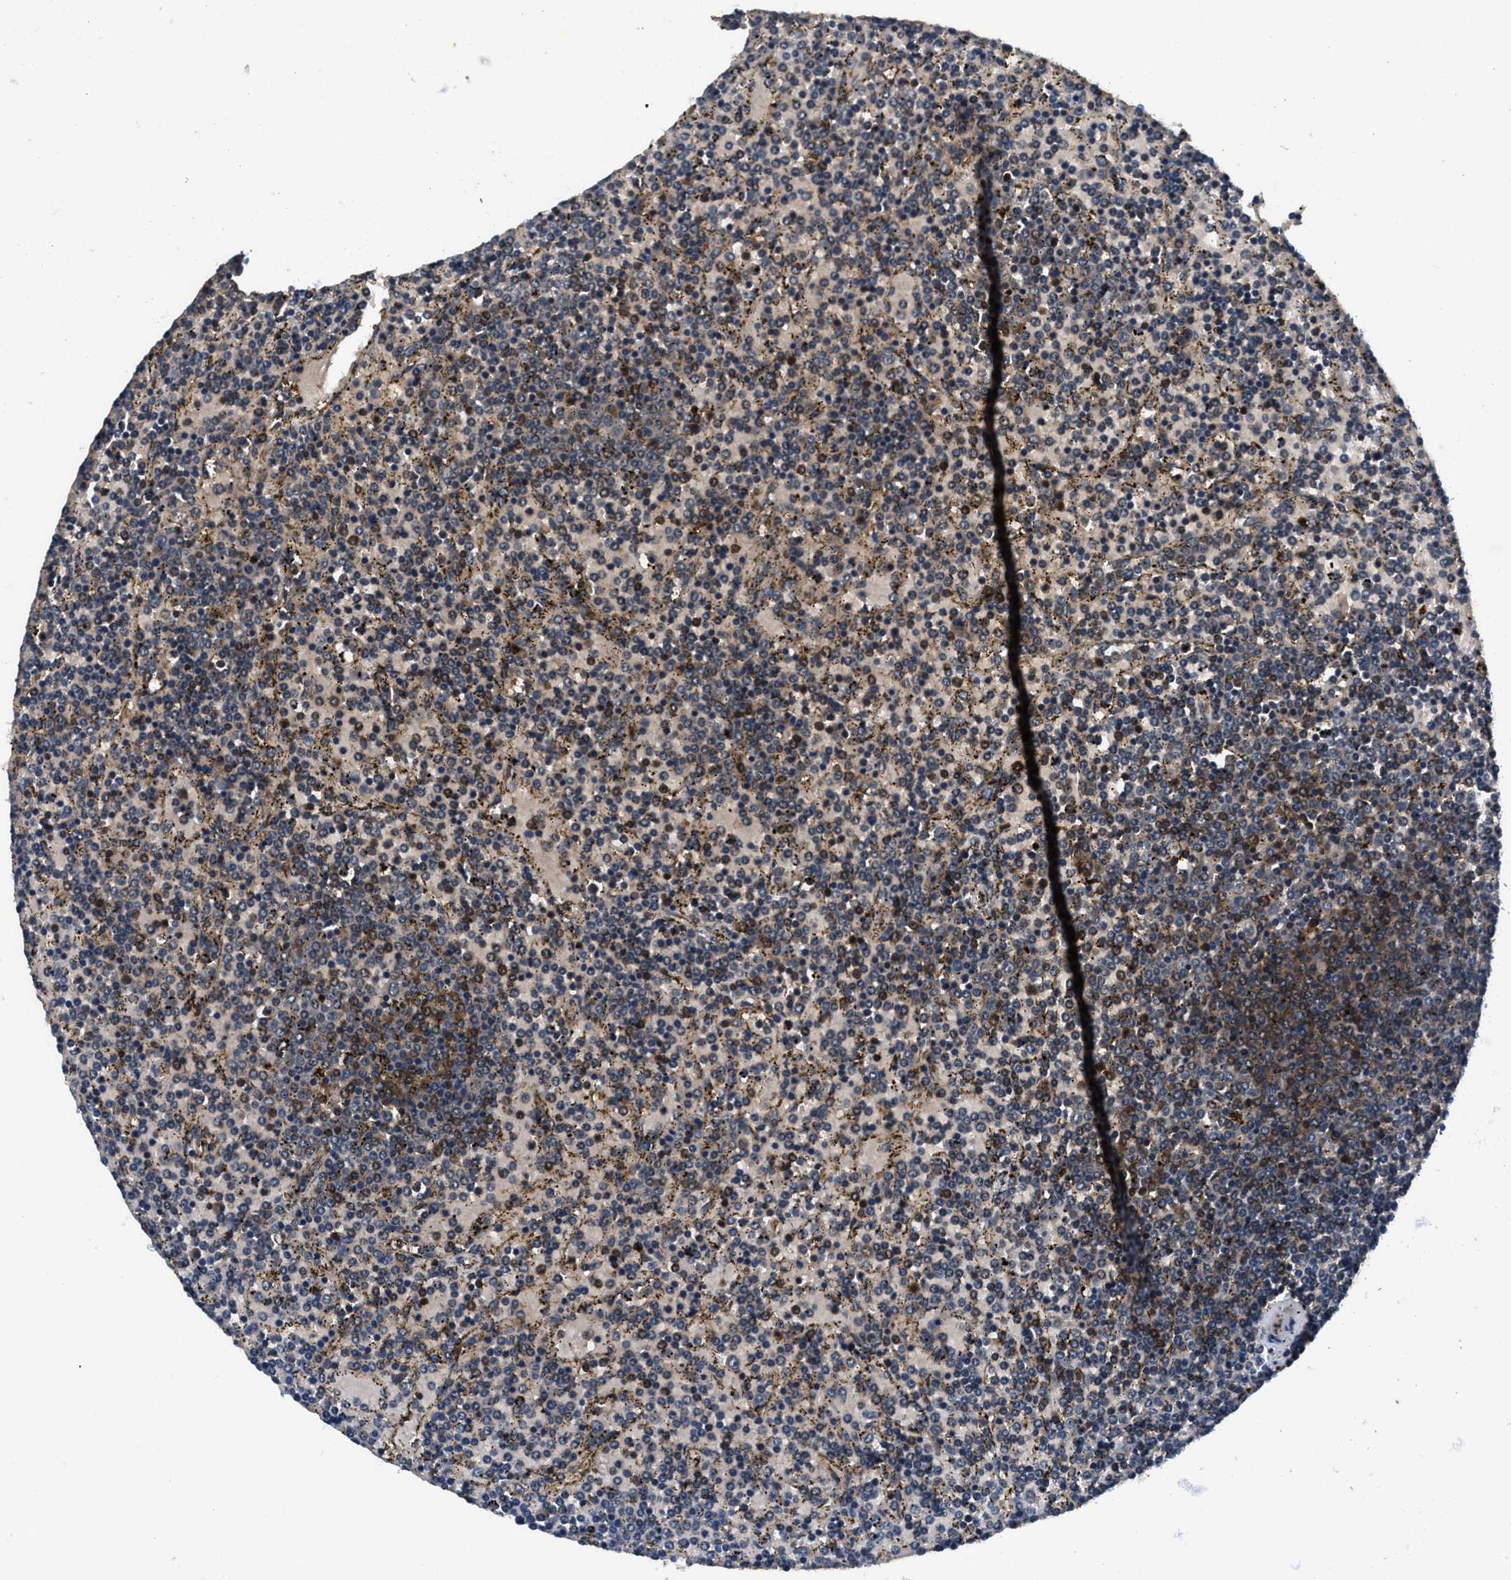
{"staining": {"intensity": "moderate", "quantity": "<25%", "location": "cytoplasmic/membranous"}, "tissue": "lymphoma", "cell_type": "Tumor cells", "image_type": "cancer", "snomed": [{"axis": "morphology", "description": "Malignant lymphoma, non-Hodgkin's type, Low grade"}, {"axis": "topography", "description": "Spleen"}], "caption": "Immunohistochemical staining of lymphoma displays moderate cytoplasmic/membranous protein expression in approximately <25% of tumor cells.", "gene": "IMMT", "patient": {"sex": "female", "age": 77}}